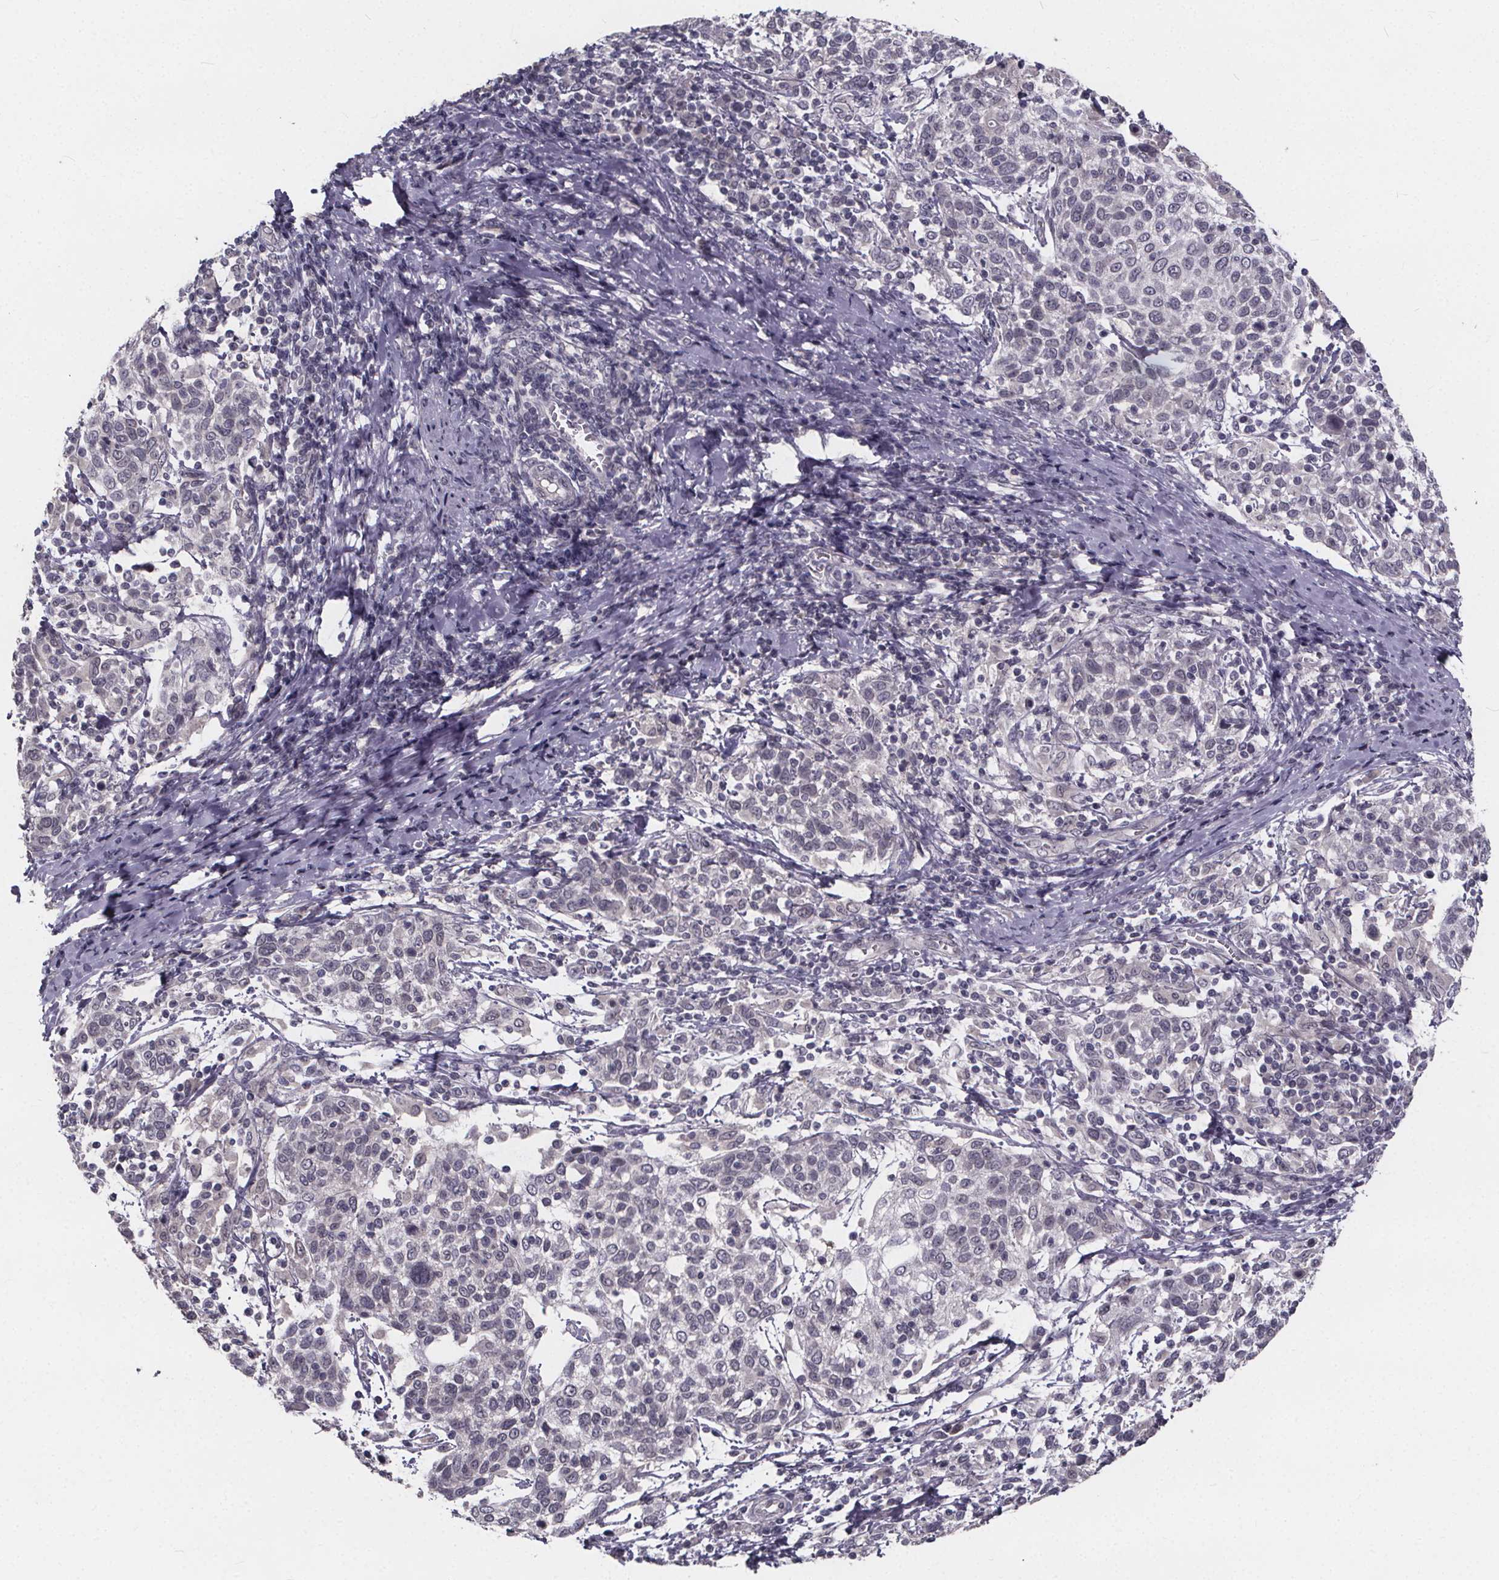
{"staining": {"intensity": "negative", "quantity": "none", "location": "none"}, "tissue": "cervical cancer", "cell_type": "Tumor cells", "image_type": "cancer", "snomed": [{"axis": "morphology", "description": "Squamous cell carcinoma, NOS"}, {"axis": "topography", "description": "Cervix"}], "caption": "This is an immunohistochemistry image of squamous cell carcinoma (cervical). There is no staining in tumor cells.", "gene": "FAM181B", "patient": {"sex": "female", "age": 61}}